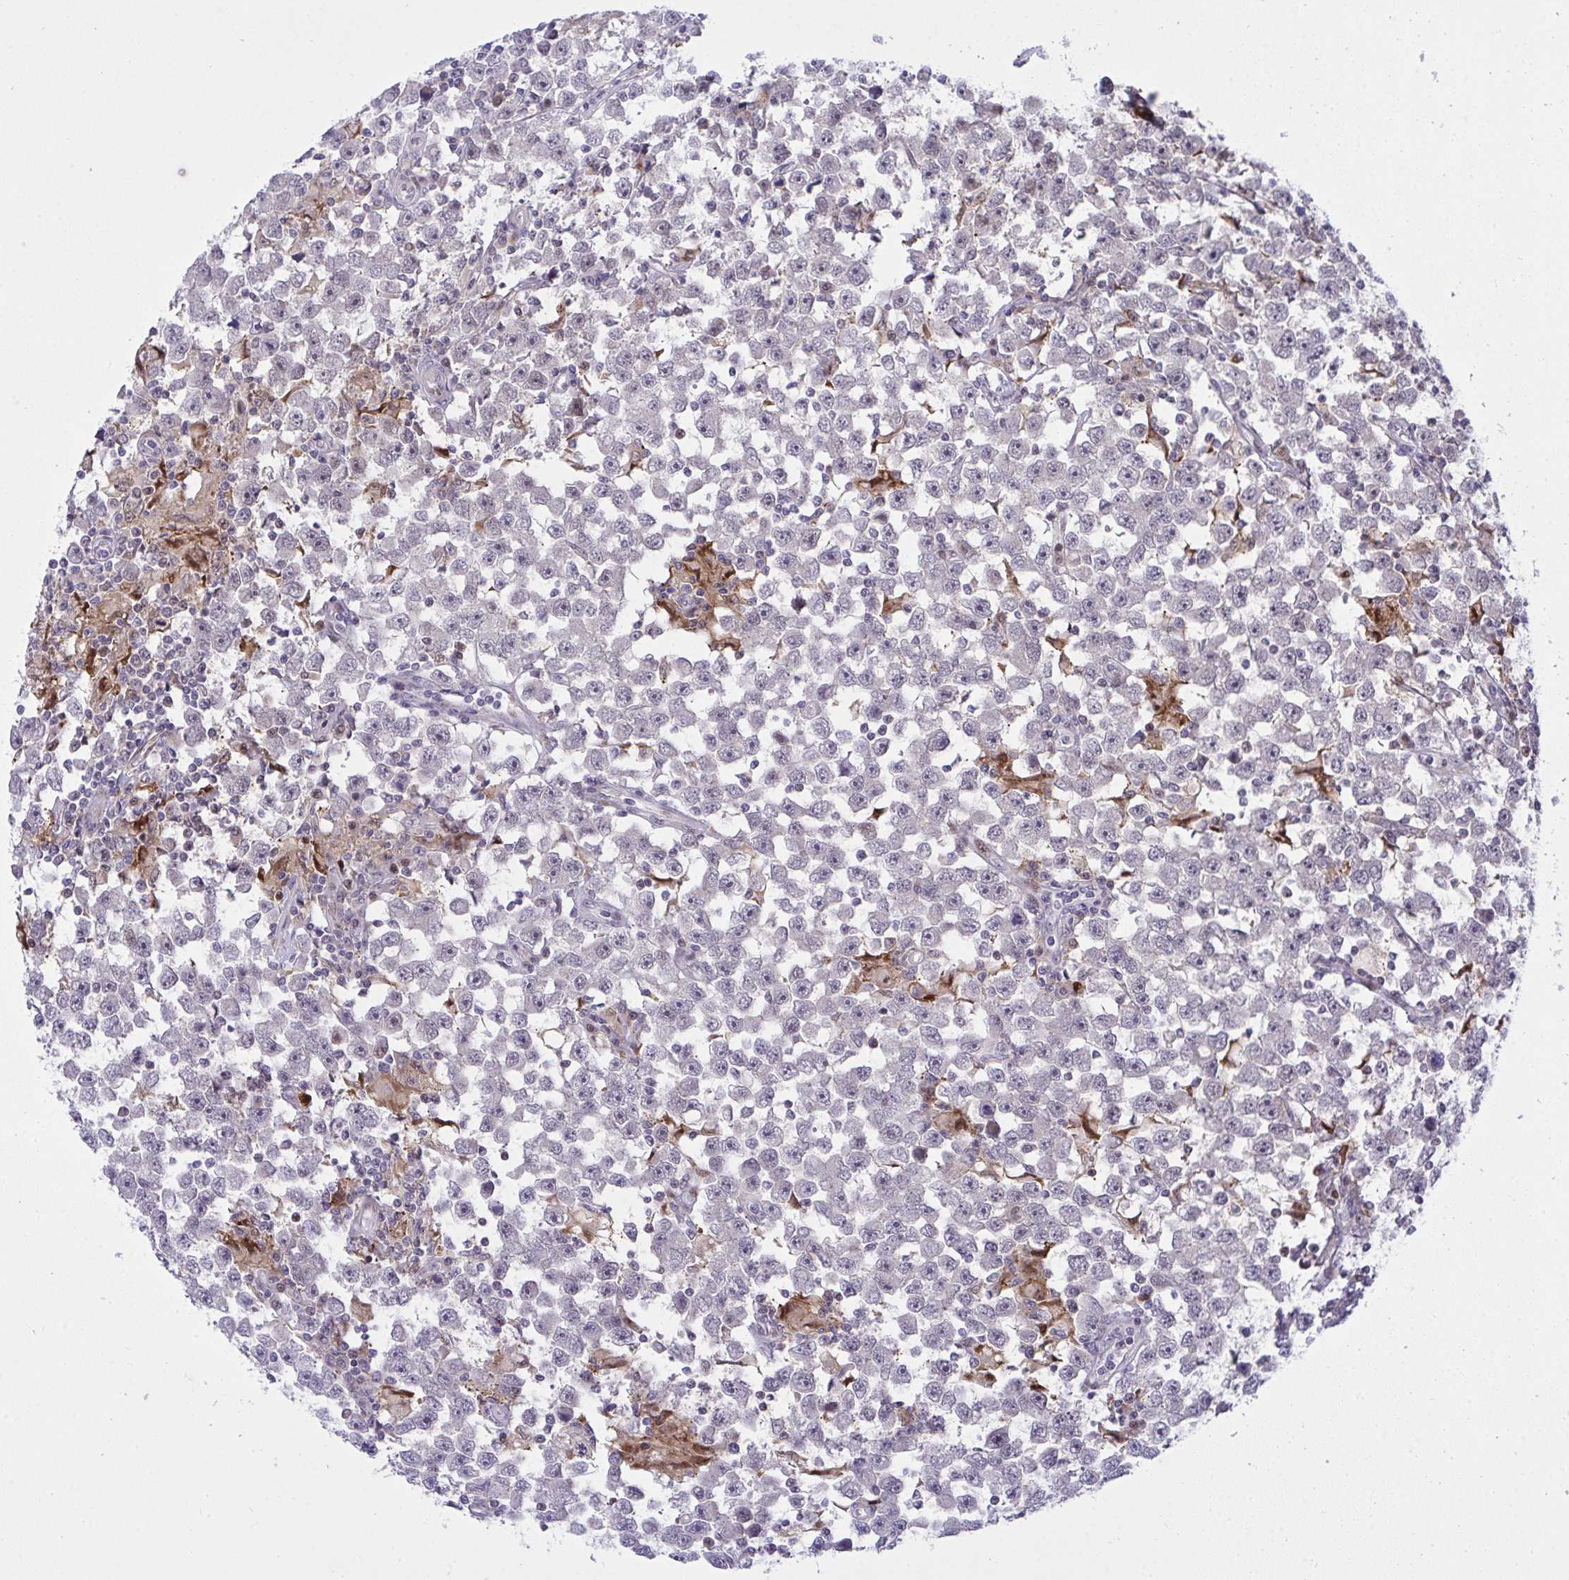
{"staining": {"intensity": "weak", "quantity": "<25%", "location": "nuclear"}, "tissue": "testis cancer", "cell_type": "Tumor cells", "image_type": "cancer", "snomed": [{"axis": "morphology", "description": "Seminoma, NOS"}, {"axis": "topography", "description": "Testis"}], "caption": "Image shows no protein staining in tumor cells of testis cancer tissue.", "gene": "ZNF554", "patient": {"sex": "male", "age": 33}}